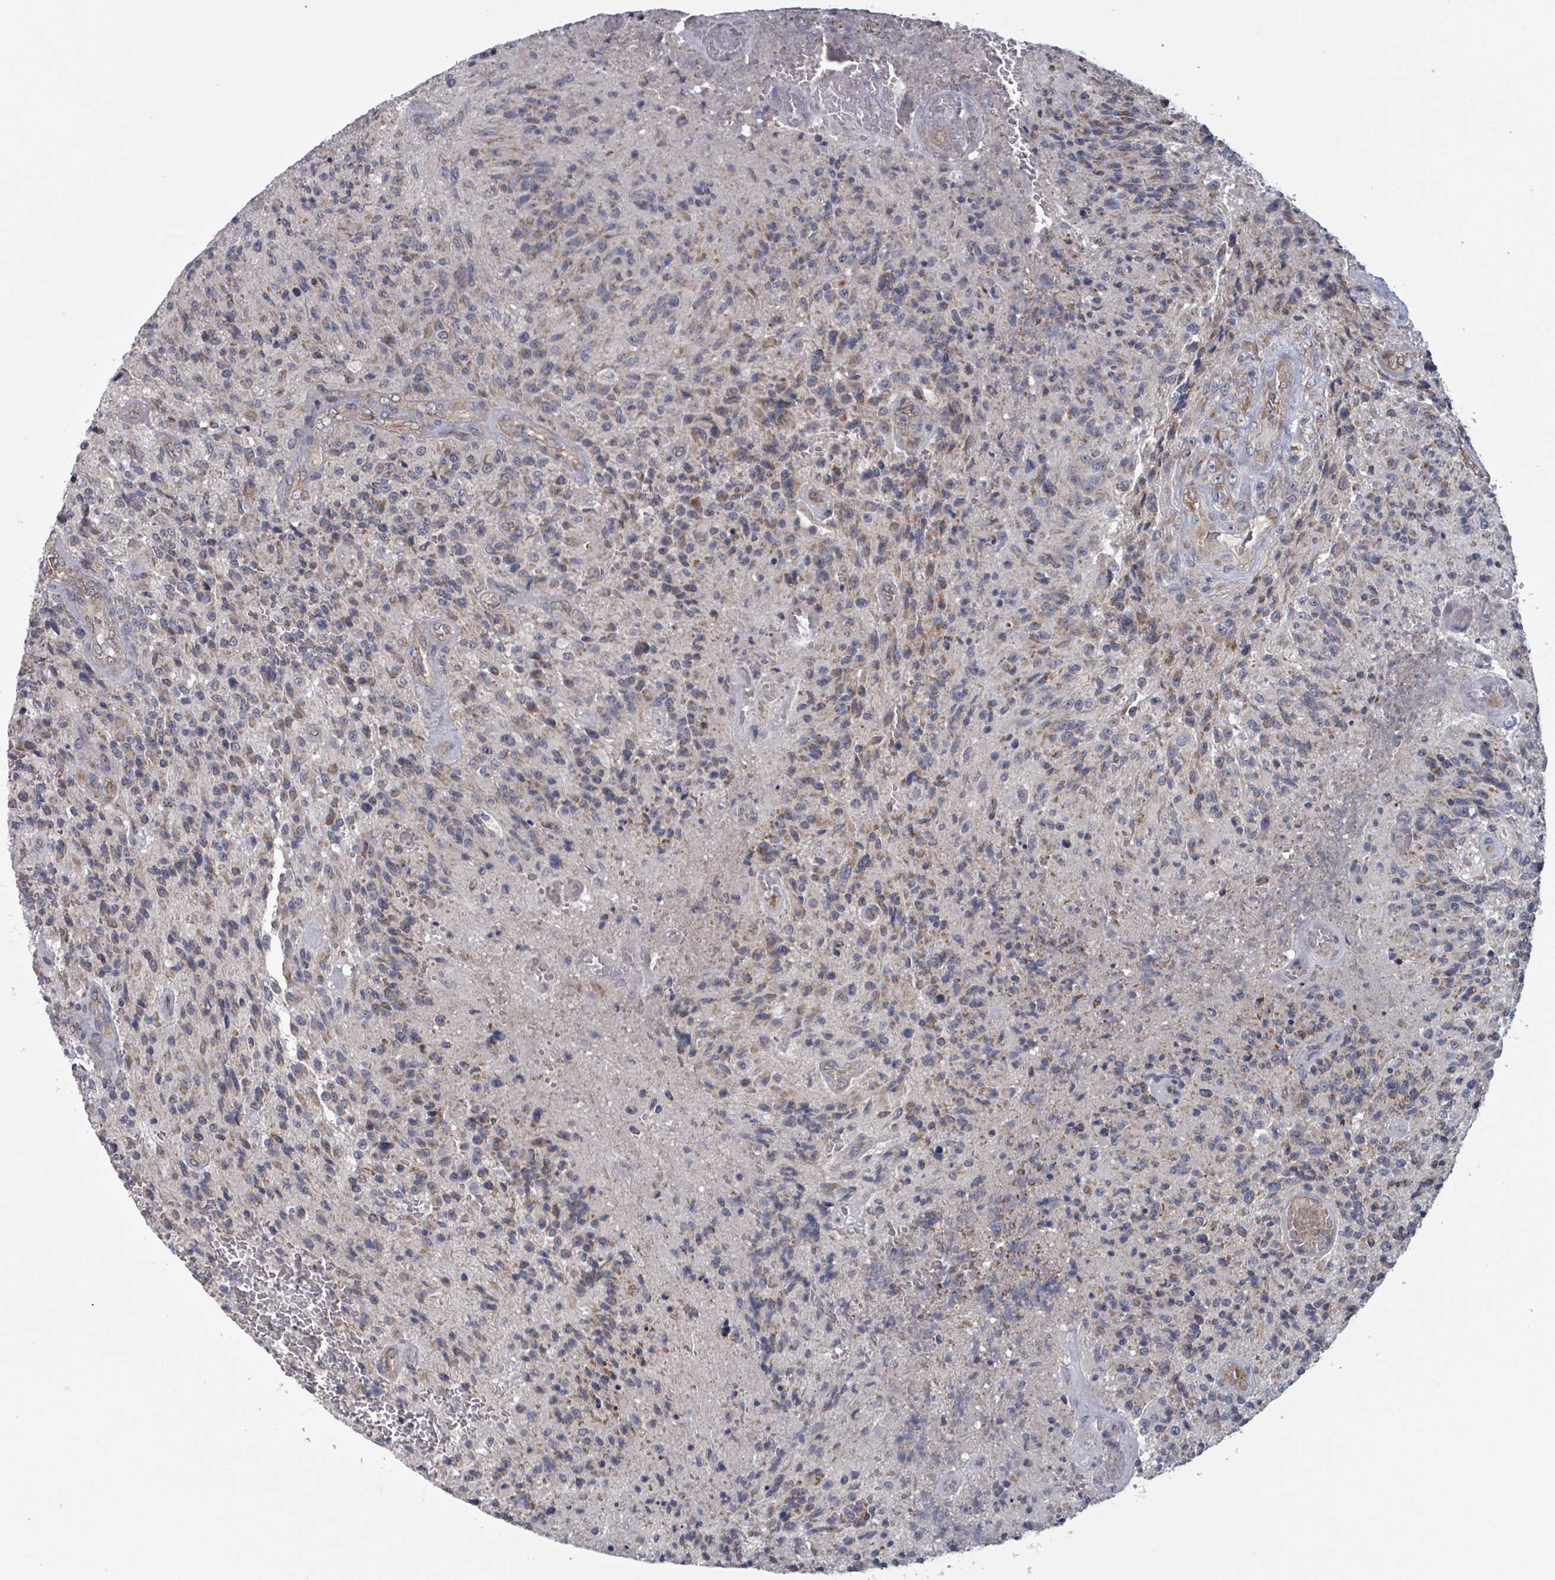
{"staining": {"intensity": "weak", "quantity": "25%-75%", "location": "cytoplasmic/membranous"}, "tissue": "glioma", "cell_type": "Tumor cells", "image_type": "cancer", "snomed": [{"axis": "morphology", "description": "Normal tissue, NOS"}, {"axis": "morphology", "description": "Glioma, malignant, High grade"}, {"axis": "topography", "description": "Cerebral cortex"}], "caption": "The image reveals immunohistochemical staining of high-grade glioma (malignant). There is weak cytoplasmic/membranous staining is appreciated in about 25%-75% of tumor cells. Immunohistochemistry (ihc) stains the protein in brown and the nuclei are stained blue.", "gene": "FKBP1A", "patient": {"sex": "male", "age": 56}}